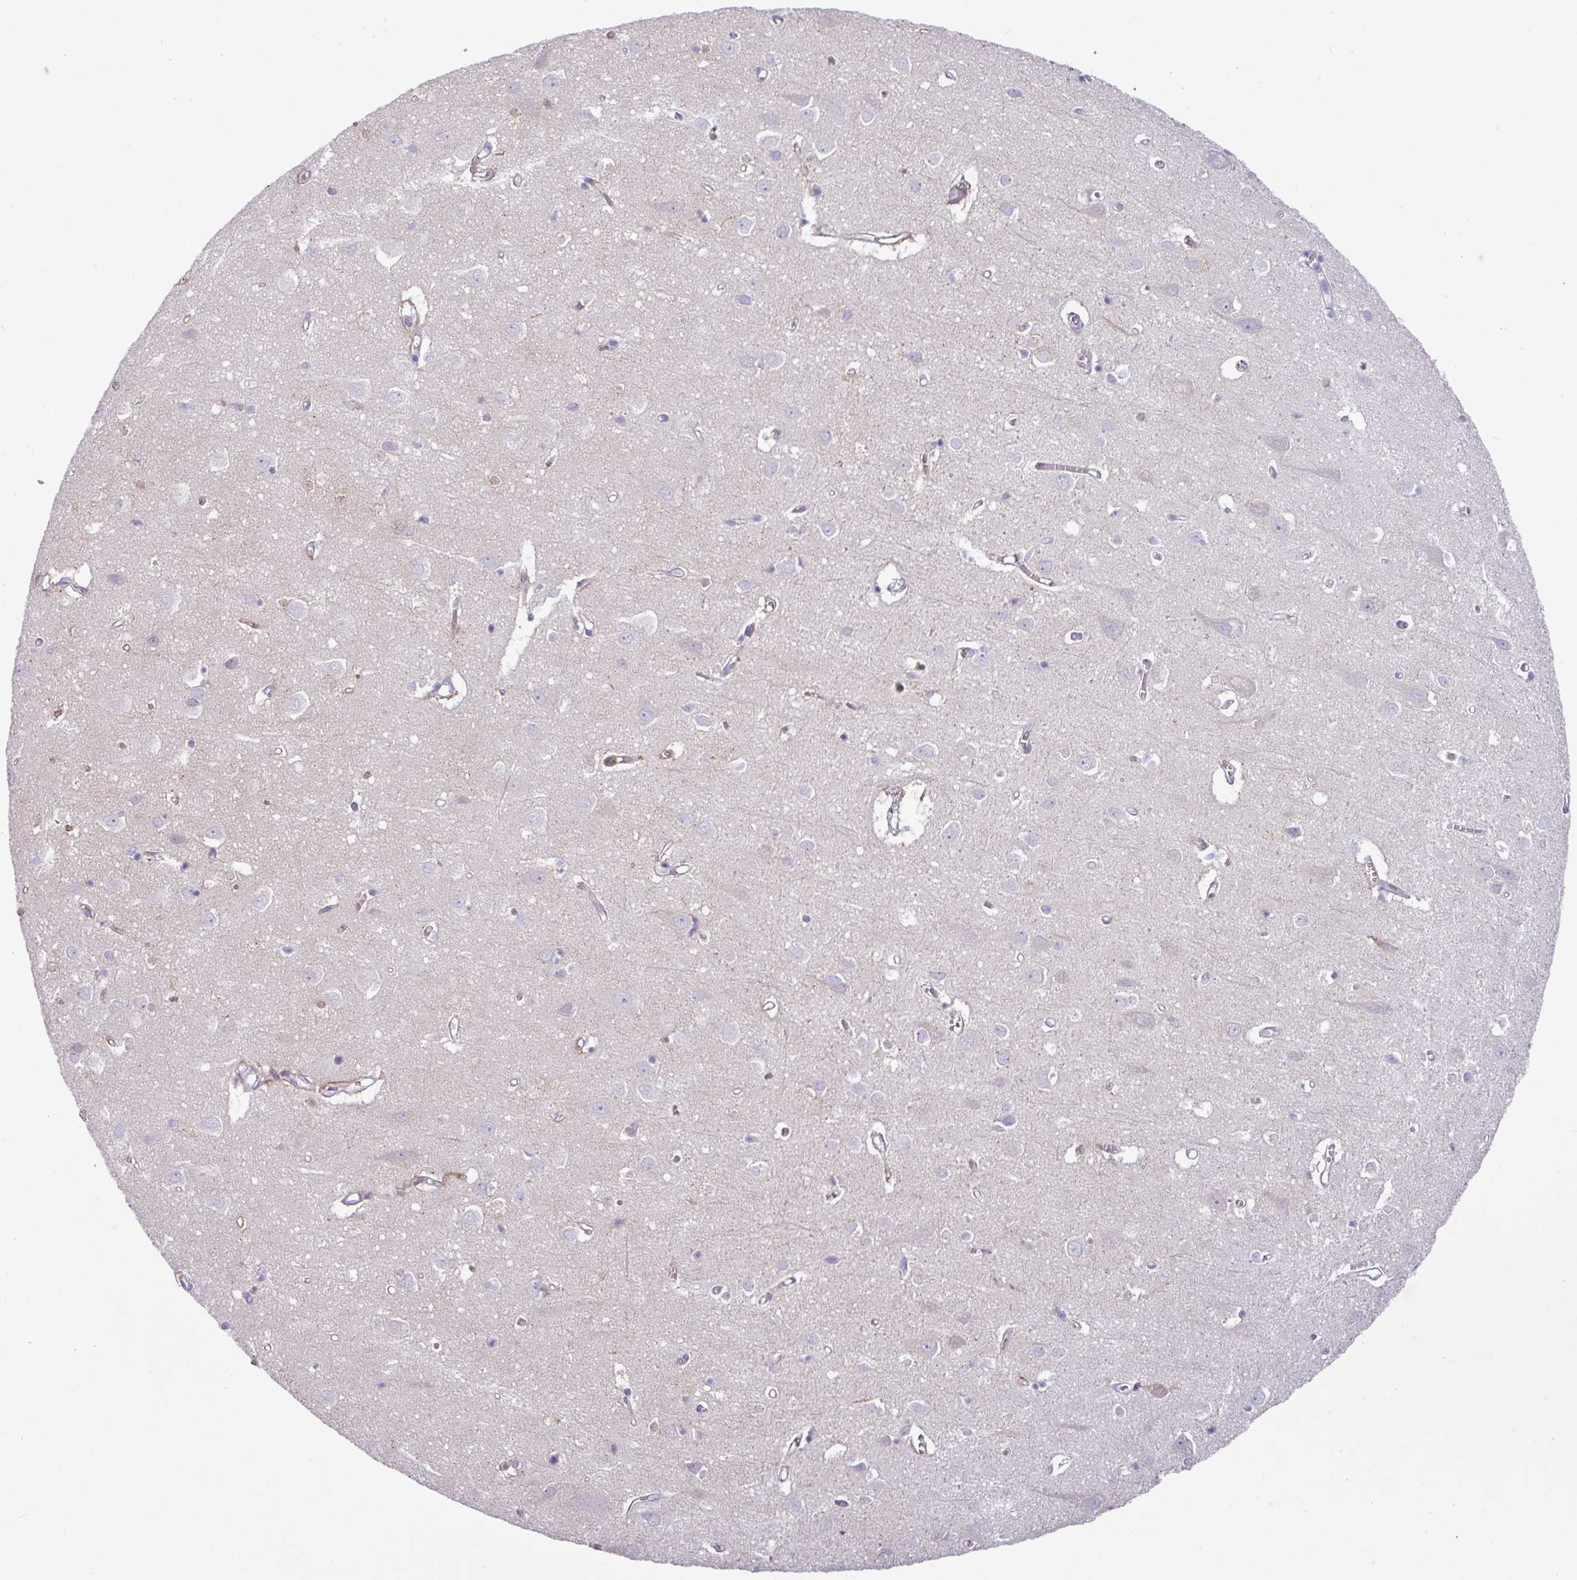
{"staining": {"intensity": "moderate", "quantity": "<25%", "location": "cytoplasmic/membranous"}, "tissue": "cerebral cortex", "cell_type": "Endothelial cells", "image_type": "normal", "snomed": [{"axis": "morphology", "description": "Normal tissue, NOS"}, {"axis": "topography", "description": "Cerebral cortex"}], "caption": "Normal cerebral cortex displays moderate cytoplasmic/membranous staining in approximately <25% of endothelial cells.", "gene": "ZNF524", "patient": {"sex": "male", "age": 70}}